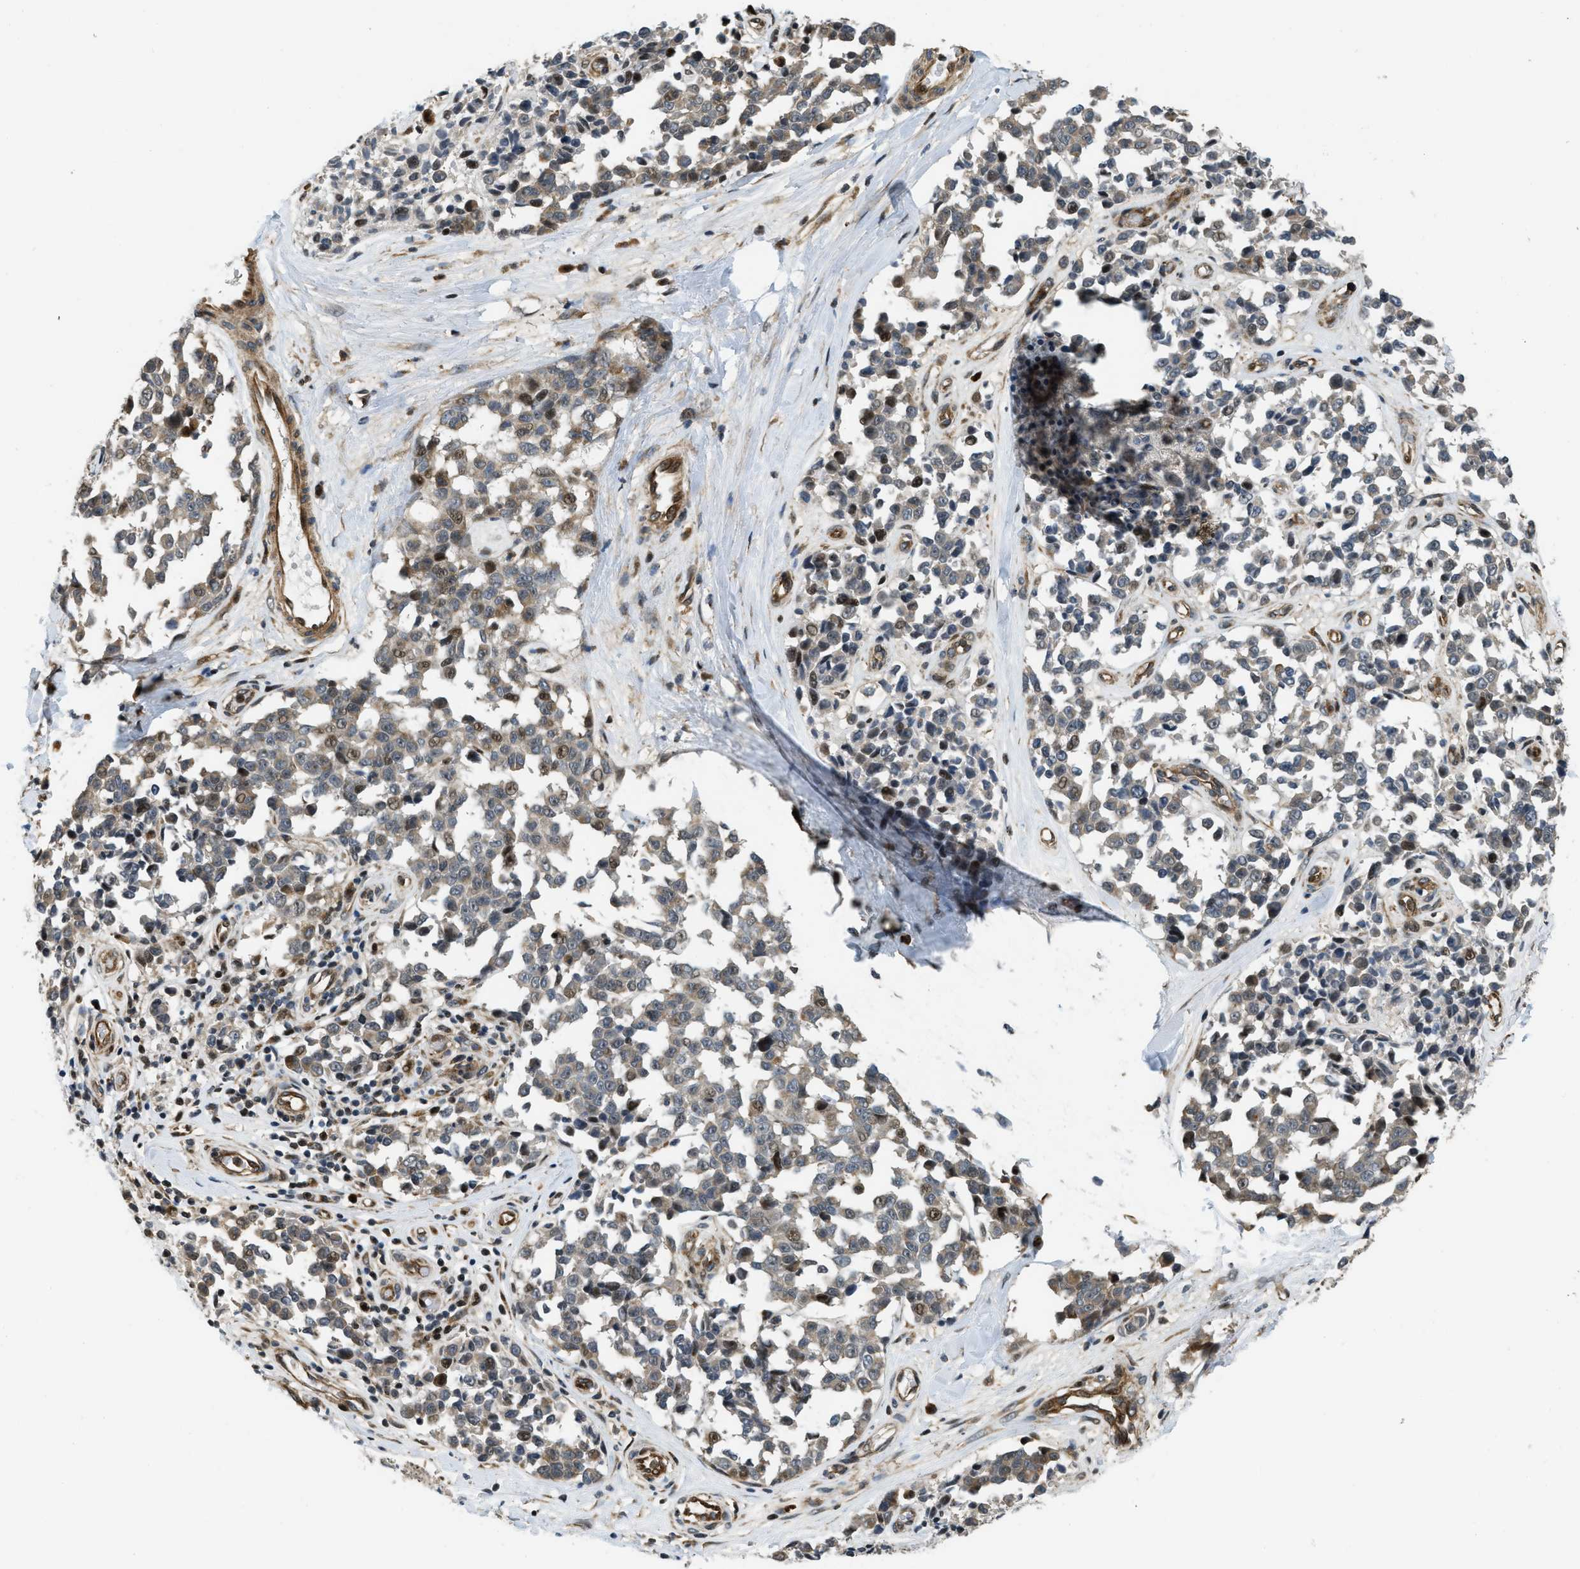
{"staining": {"intensity": "negative", "quantity": "none", "location": "none"}, "tissue": "melanoma", "cell_type": "Tumor cells", "image_type": "cancer", "snomed": [{"axis": "morphology", "description": "Malignant melanoma, NOS"}, {"axis": "topography", "description": "Skin"}], "caption": "Immunohistochemistry (IHC) photomicrograph of neoplastic tissue: human malignant melanoma stained with DAB (3,3'-diaminobenzidine) displays no significant protein staining in tumor cells.", "gene": "LTA4H", "patient": {"sex": "female", "age": 64}}